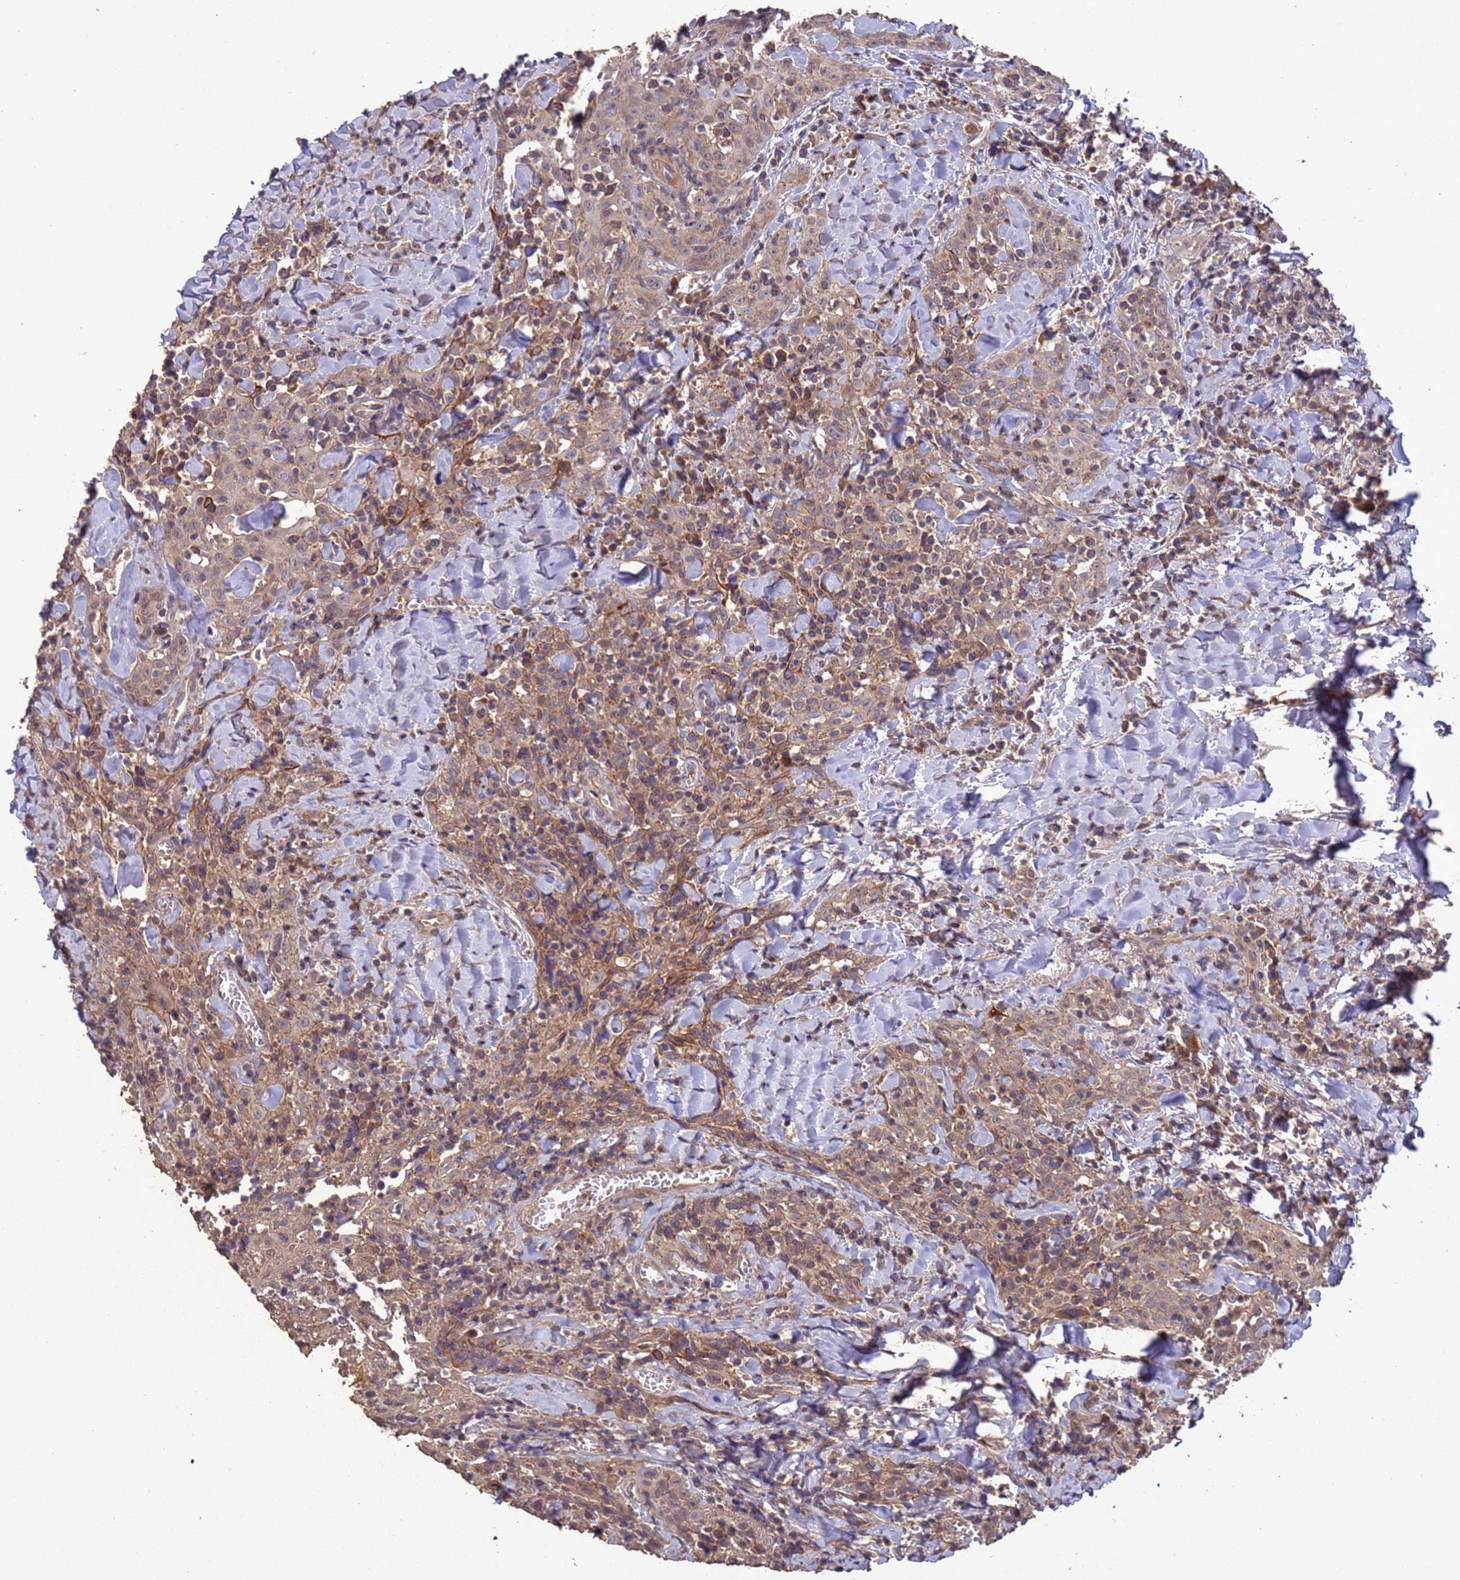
{"staining": {"intensity": "weak", "quantity": ">75%", "location": "cytoplasmic/membranous"}, "tissue": "head and neck cancer", "cell_type": "Tumor cells", "image_type": "cancer", "snomed": [{"axis": "morphology", "description": "Squamous cell carcinoma, NOS"}, {"axis": "topography", "description": "Head-Neck"}], "caption": "Head and neck squamous cell carcinoma tissue shows weak cytoplasmic/membranous expression in approximately >75% of tumor cells, visualized by immunohistochemistry. The protein is shown in brown color, while the nuclei are stained blue.", "gene": "SLC9B2", "patient": {"sex": "female", "age": 70}}